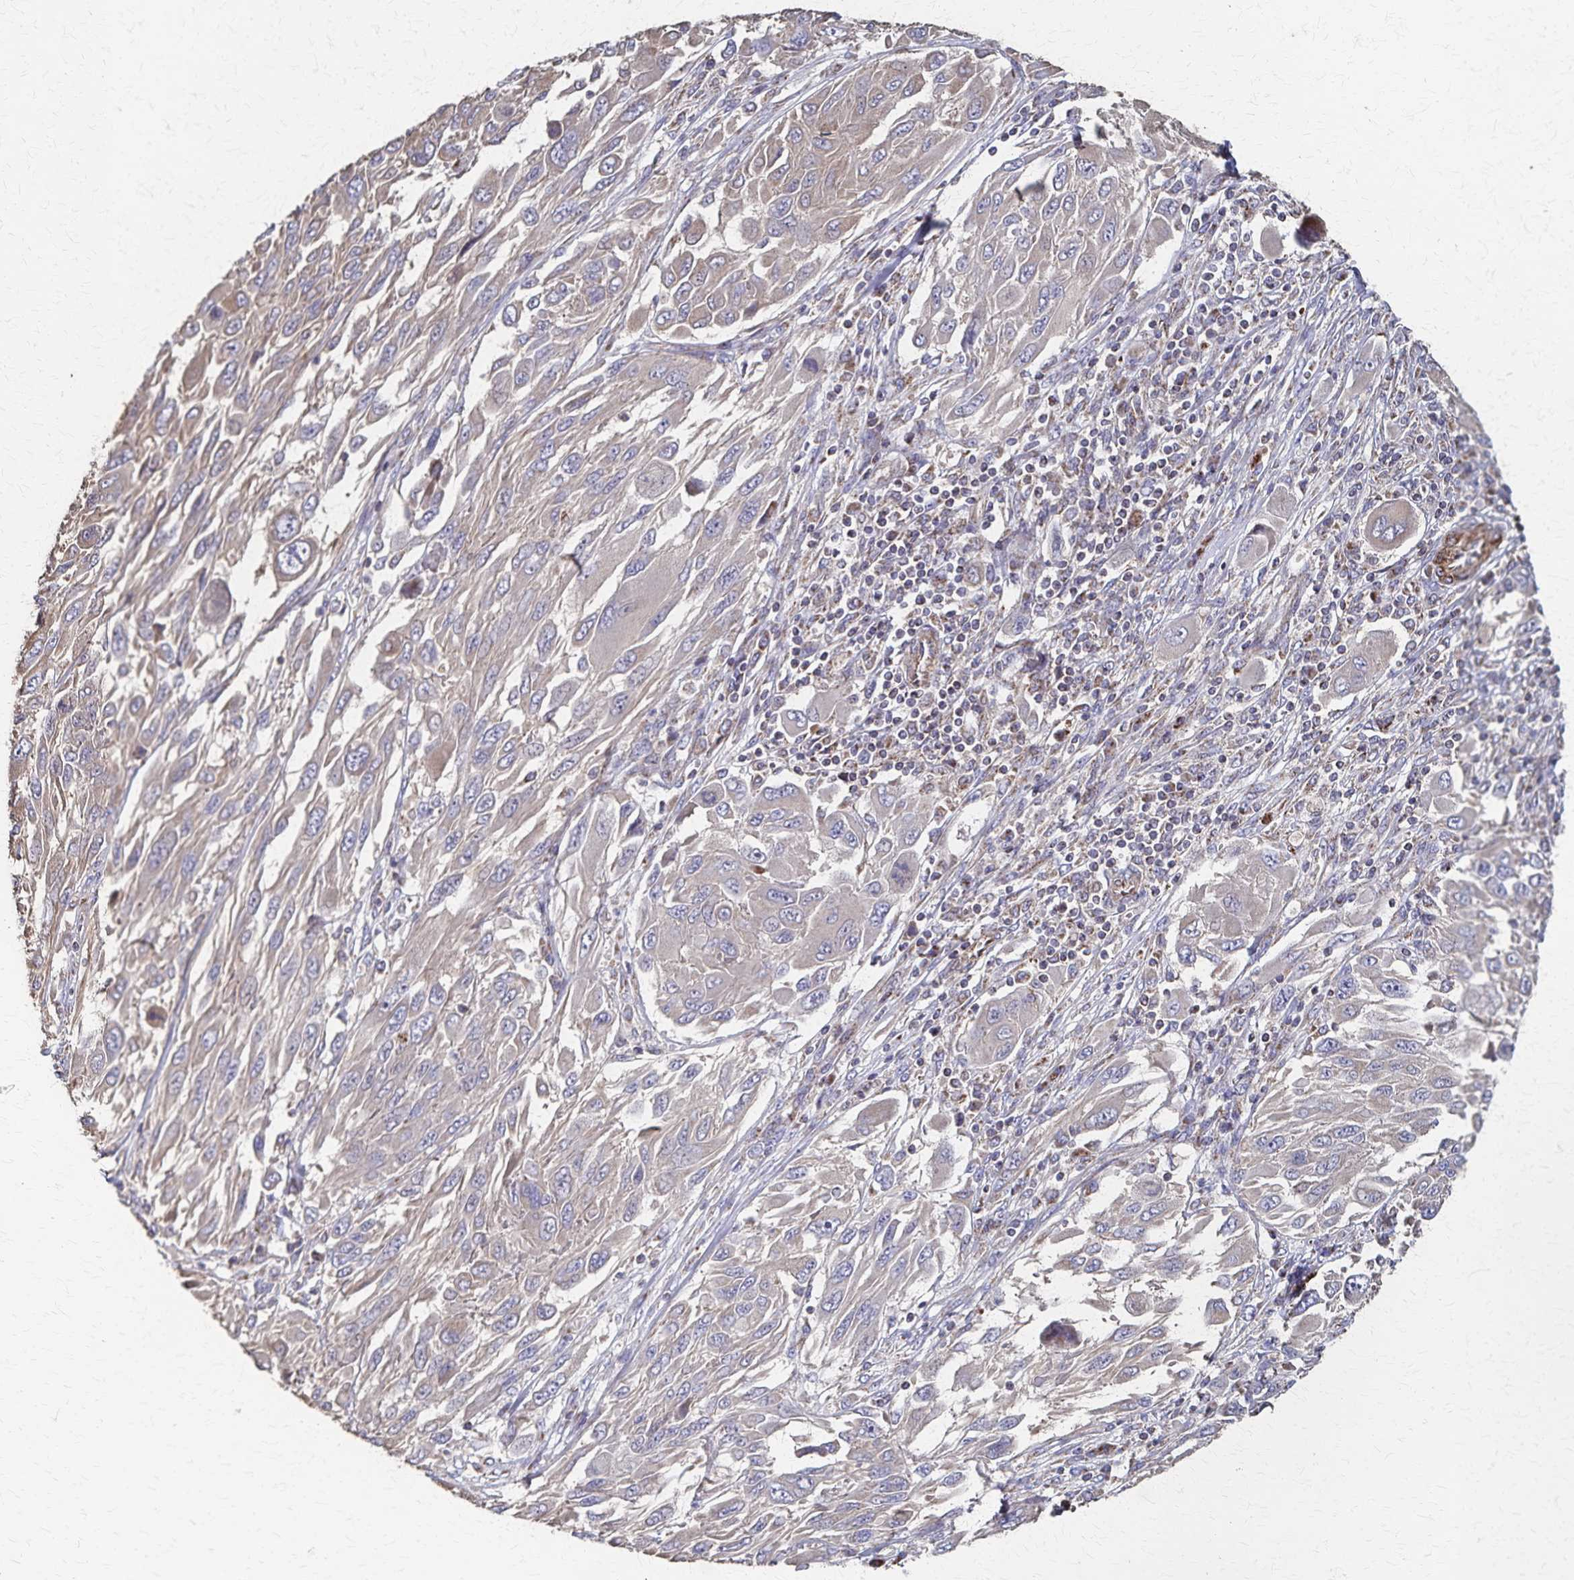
{"staining": {"intensity": "weak", "quantity": "<25%", "location": "cytoplasmic/membranous"}, "tissue": "melanoma", "cell_type": "Tumor cells", "image_type": "cancer", "snomed": [{"axis": "morphology", "description": "Malignant melanoma, NOS"}, {"axis": "topography", "description": "Skin"}], "caption": "This is a photomicrograph of immunohistochemistry (IHC) staining of malignant melanoma, which shows no expression in tumor cells.", "gene": "PGAP2", "patient": {"sex": "female", "age": 91}}